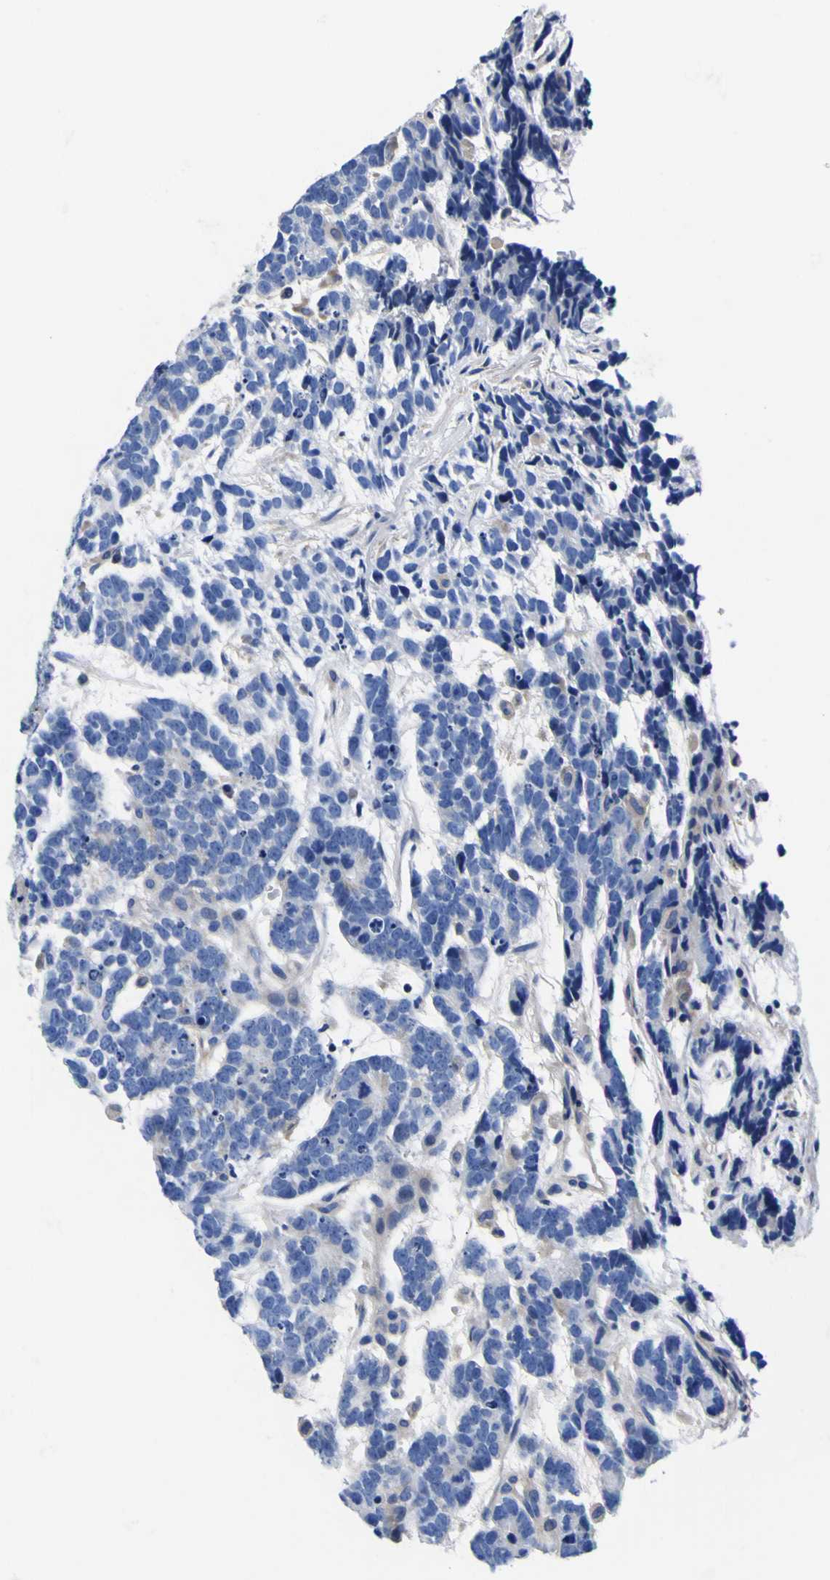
{"staining": {"intensity": "negative", "quantity": "none", "location": "none"}, "tissue": "testis cancer", "cell_type": "Tumor cells", "image_type": "cancer", "snomed": [{"axis": "morphology", "description": "Carcinoma, Embryonal, NOS"}, {"axis": "topography", "description": "Testis"}], "caption": "IHC of human embryonal carcinoma (testis) shows no staining in tumor cells.", "gene": "VASN", "patient": {"sex": "male", "age": 26}}